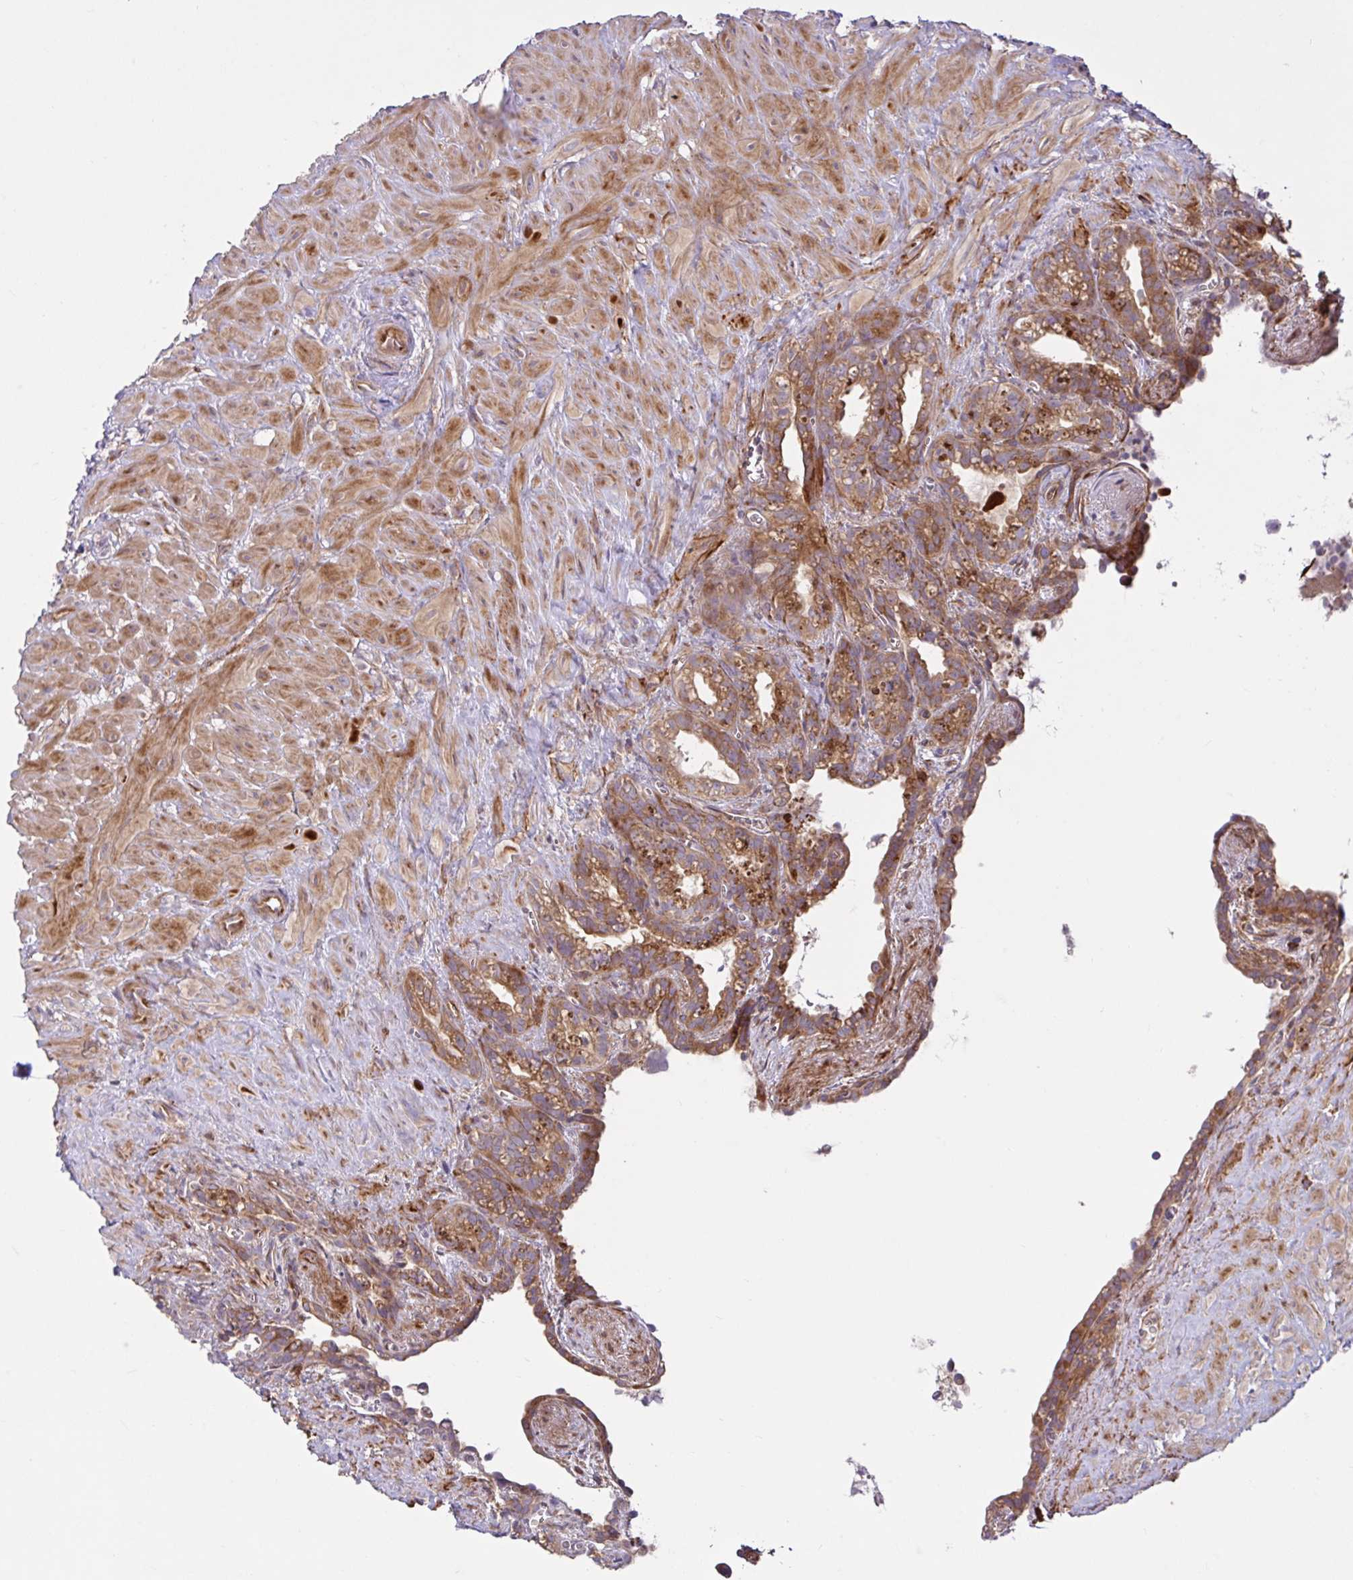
{"staining": {"intensity": "moderate", "quantity": ">75%", "location": "cytoplasmic/membranous"}, "tissue": "seminal vesicle", "cell_type": "Glandular cells", "image_type": "normal", "snomed": [{"axis": "morphology", "description": "Normal tissue, NOS"}, {"axis": "topography", "description": "Seminal veicle"}], "caption": "Glandular cells show moderate cytoplasmic/membranous positivity in about >75% of cells in normal seminal vesicle.", "gene": "NTPCR", "patient": {"sex": "male", "age": 76}}